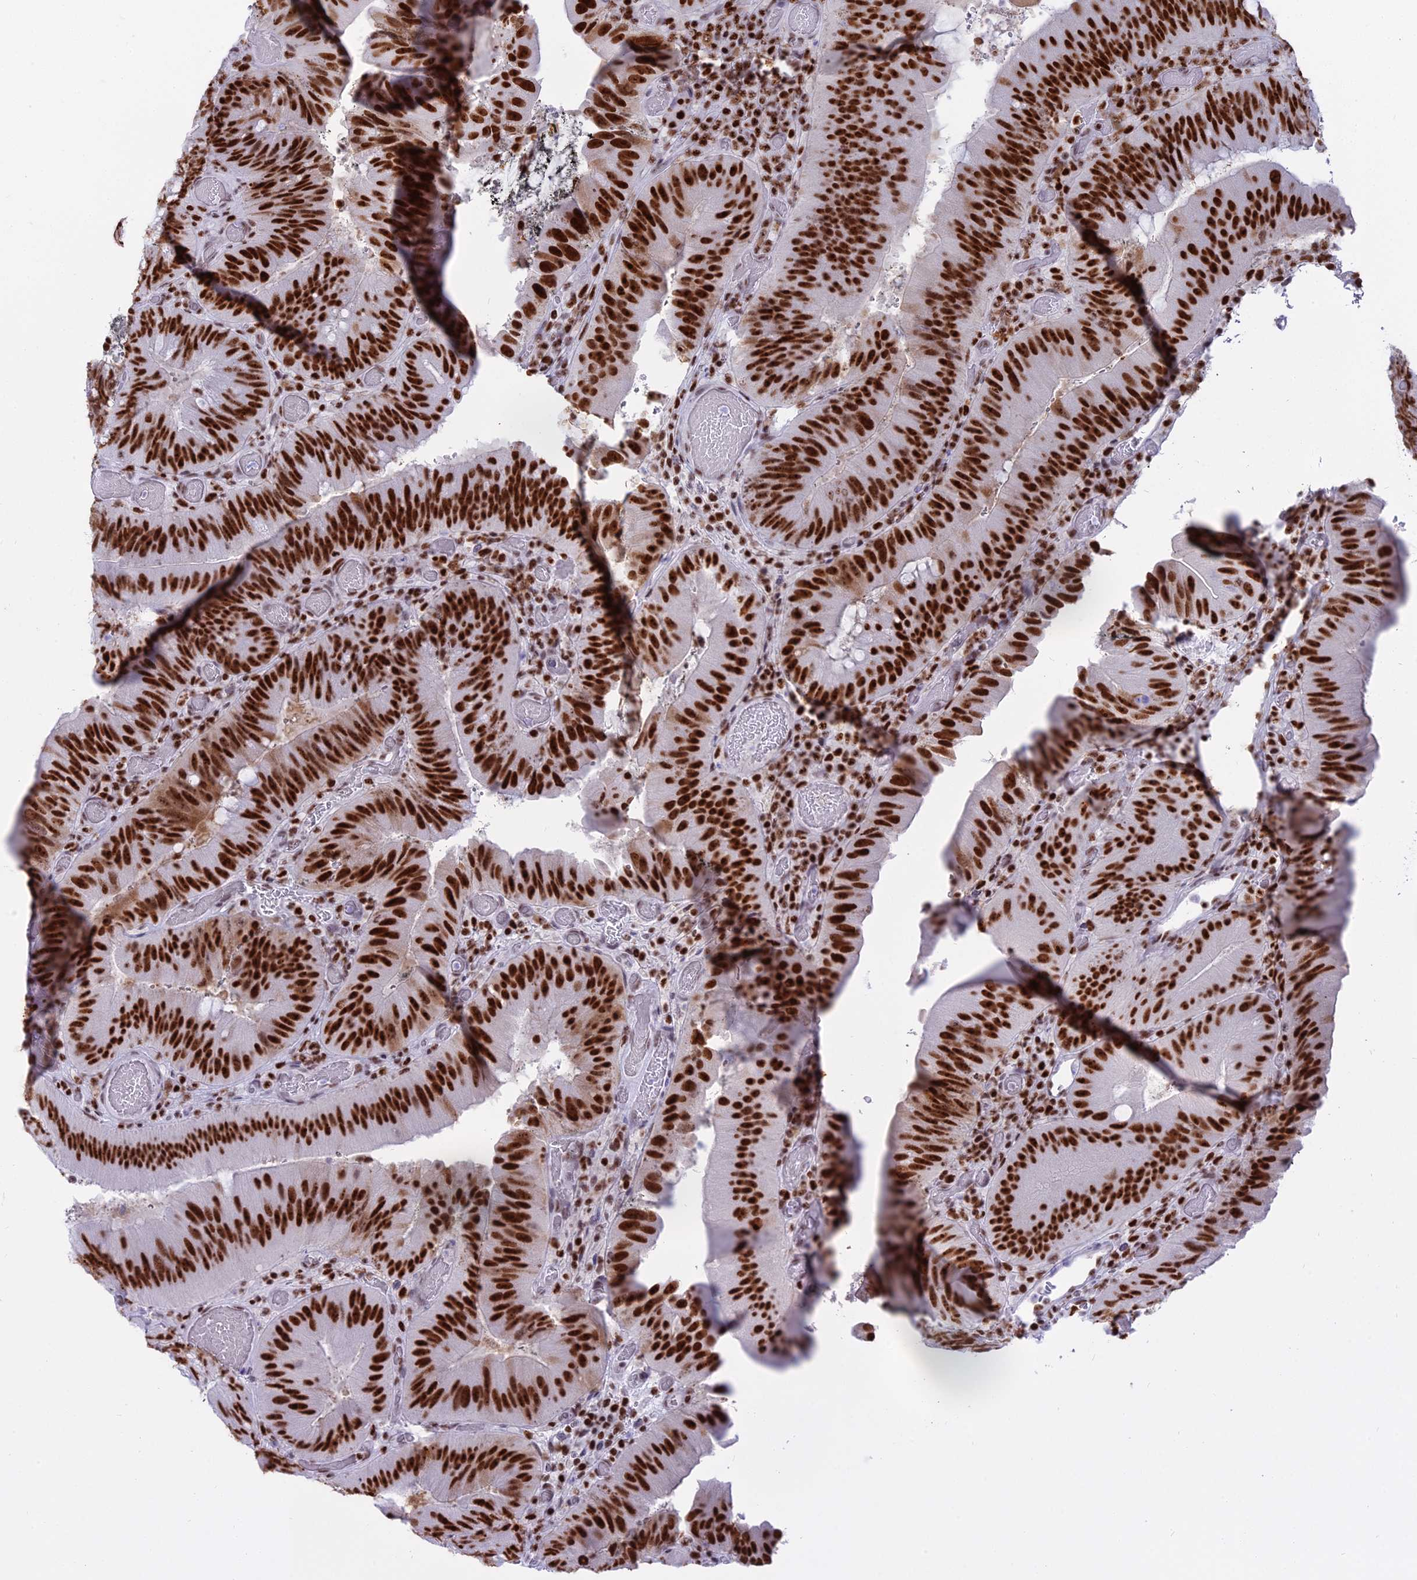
{"staining": {"intensity": "strong", "quantity": ">75%", "location": "nuclear"}, "tissue": "colorectal cancer", "cell_type": "Tumor cells", "image_type": "cancer", "snomed": [{"axis": "morphology", "description": "Adenocarcinoma, NOS"}, {"axis": "topography", "description": "Colon"}], "caption": "The micrograph reveals a brown stain indicating the presence of a protein in the nuclear of tumor cells in colorectal adenocarcinoma.", "gene": "PARP1", "patient": {"sex": "female", "age": 43}}